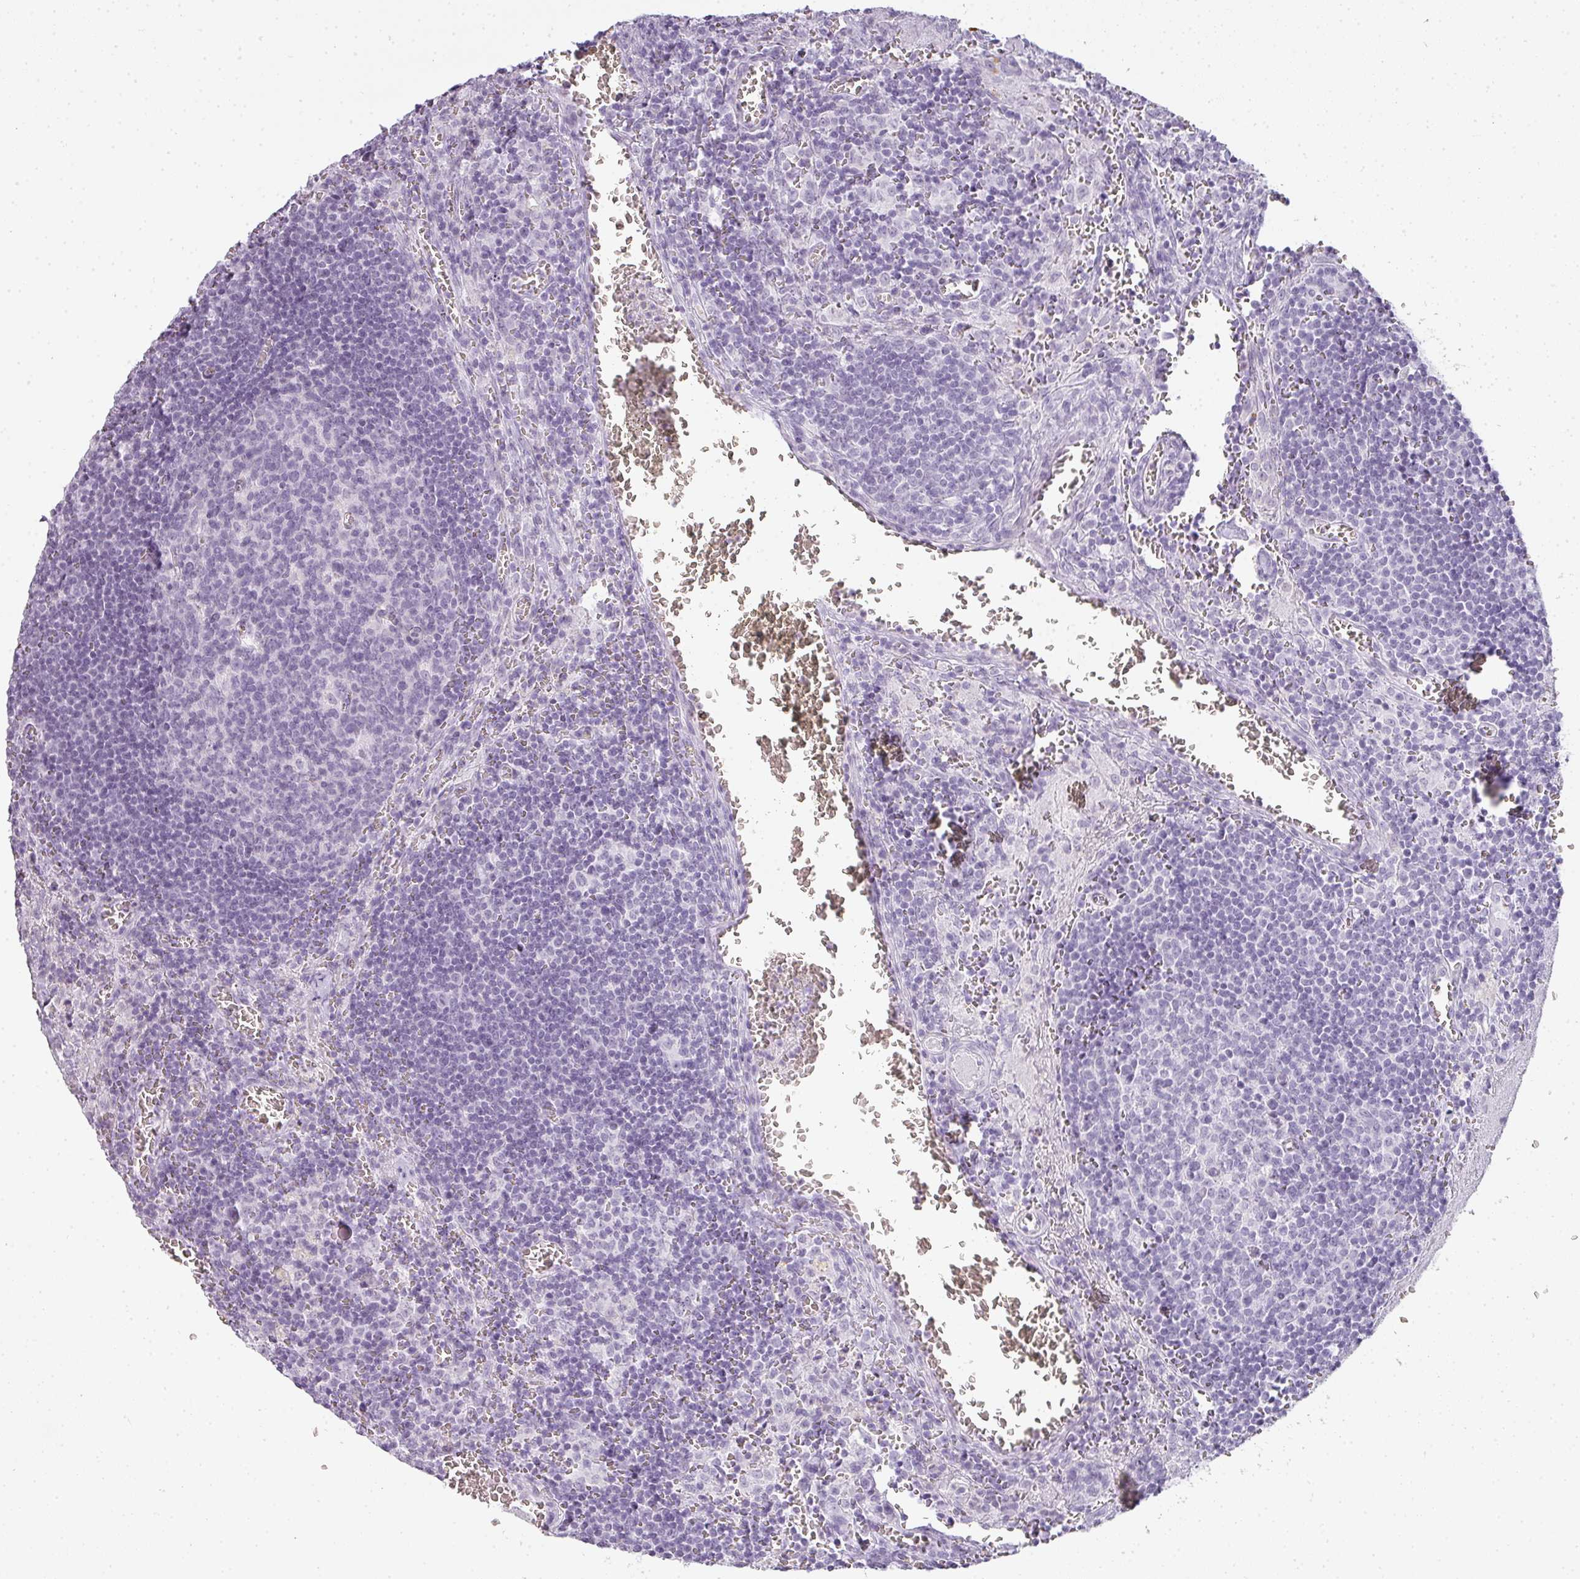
{"staining": {"intensity": "negative", "quantity": "none", "location": "none"}, "tissue": "lymph node", "cell_type": "Germinal center cells", "image_type": "normal", "snomed": [{"axis": "morphology", "description": "Normal tissue, NOS"}, {"axis": "topography", "description": "Lymph node"}], "caption": "Immunohistochemistry (IHC) micrograph of unremarkable lymph node stained for a protein (brown), which reveals no staining in germinal center cells. (Stains: DAB (3,3'-diaminobenzidine) immunohistochemistry with hematoxylin counter stain, Microscopy: brightfield microscopy at high magnification).", "gene": "RBMY1A1", "patient": {"sex": "male", "age": 50}}